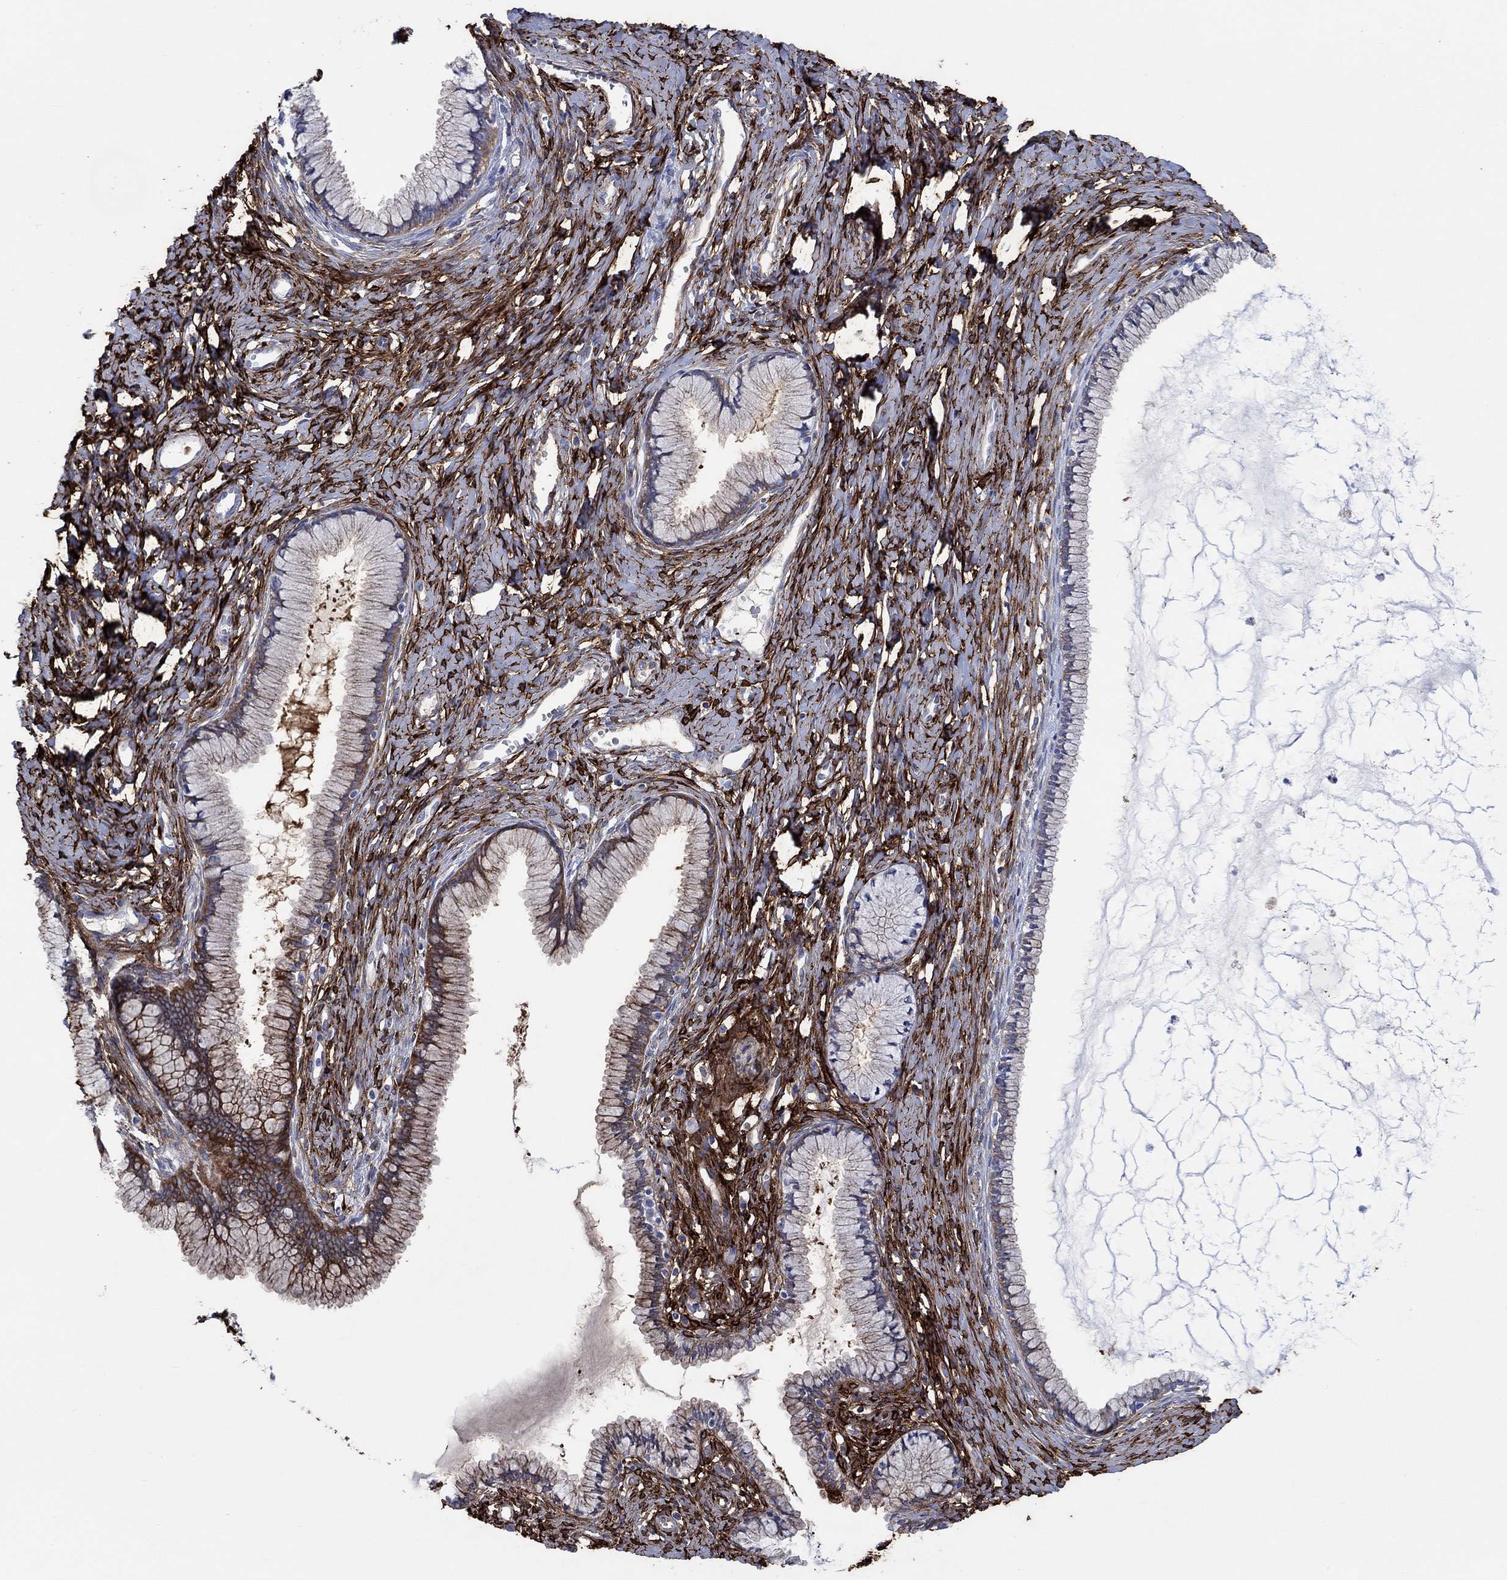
{"staining": {"intensity": "strong", "quantity": "25%-75%", "location": "cytoplasmic/membranous"}, "tissue": "cervix", "cell_type": "Glandular cells", "image_type": "normal", "snomed": [{"axis": "morphology", "description": "Normal tissue, NOS"}, {"axis": "topography", "description": "Cervix"}], "caption": "Immunohistochemistry (IHC) micrograph of benign human cervix stained for a protein (brown), which reveals high levels of strong cytoplasmic/membranous positivity in approximately 25%-75% of glandular cells.", "gene": "TGM2", "patient": {"sex": "female", "age": 40}}